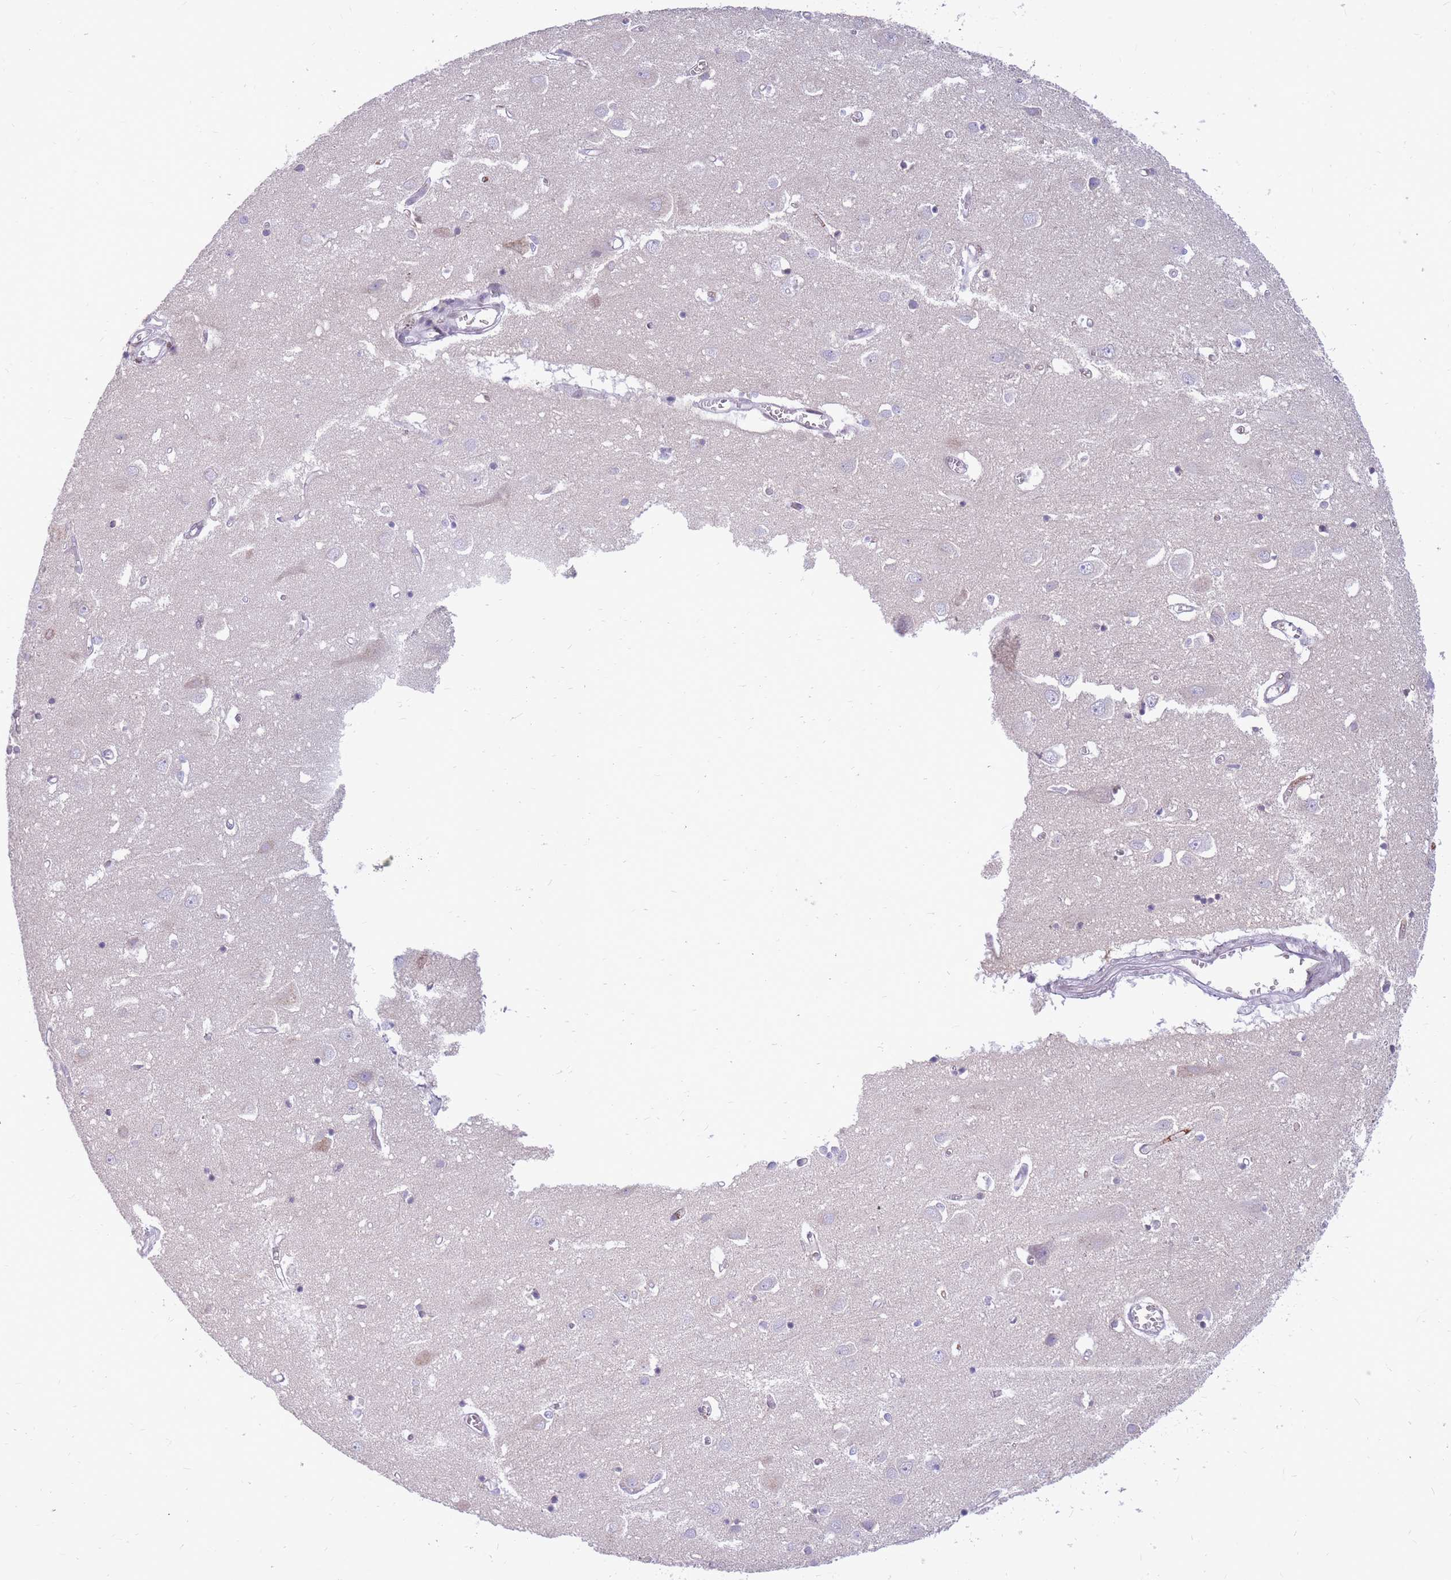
{"staining": {"intensity": "negative", "quantity": "none", "location": "none"}, "tissue": "cerebral cortex", "cell_type": "Endothelial cells", "image_type": "normal", "snomed": [{"axis": "morphology", "description": "Normal tissue, NOS"}, {"axis": "topography", "description": "Cerebral cortex"}], "caption": "DAB immunohistochemical staining of unremarkable cerebral cortex exhibits no significant staining in endothelial cells.", "gene": "HOOK2", "patient": {"sex": "male", "age": 70}}